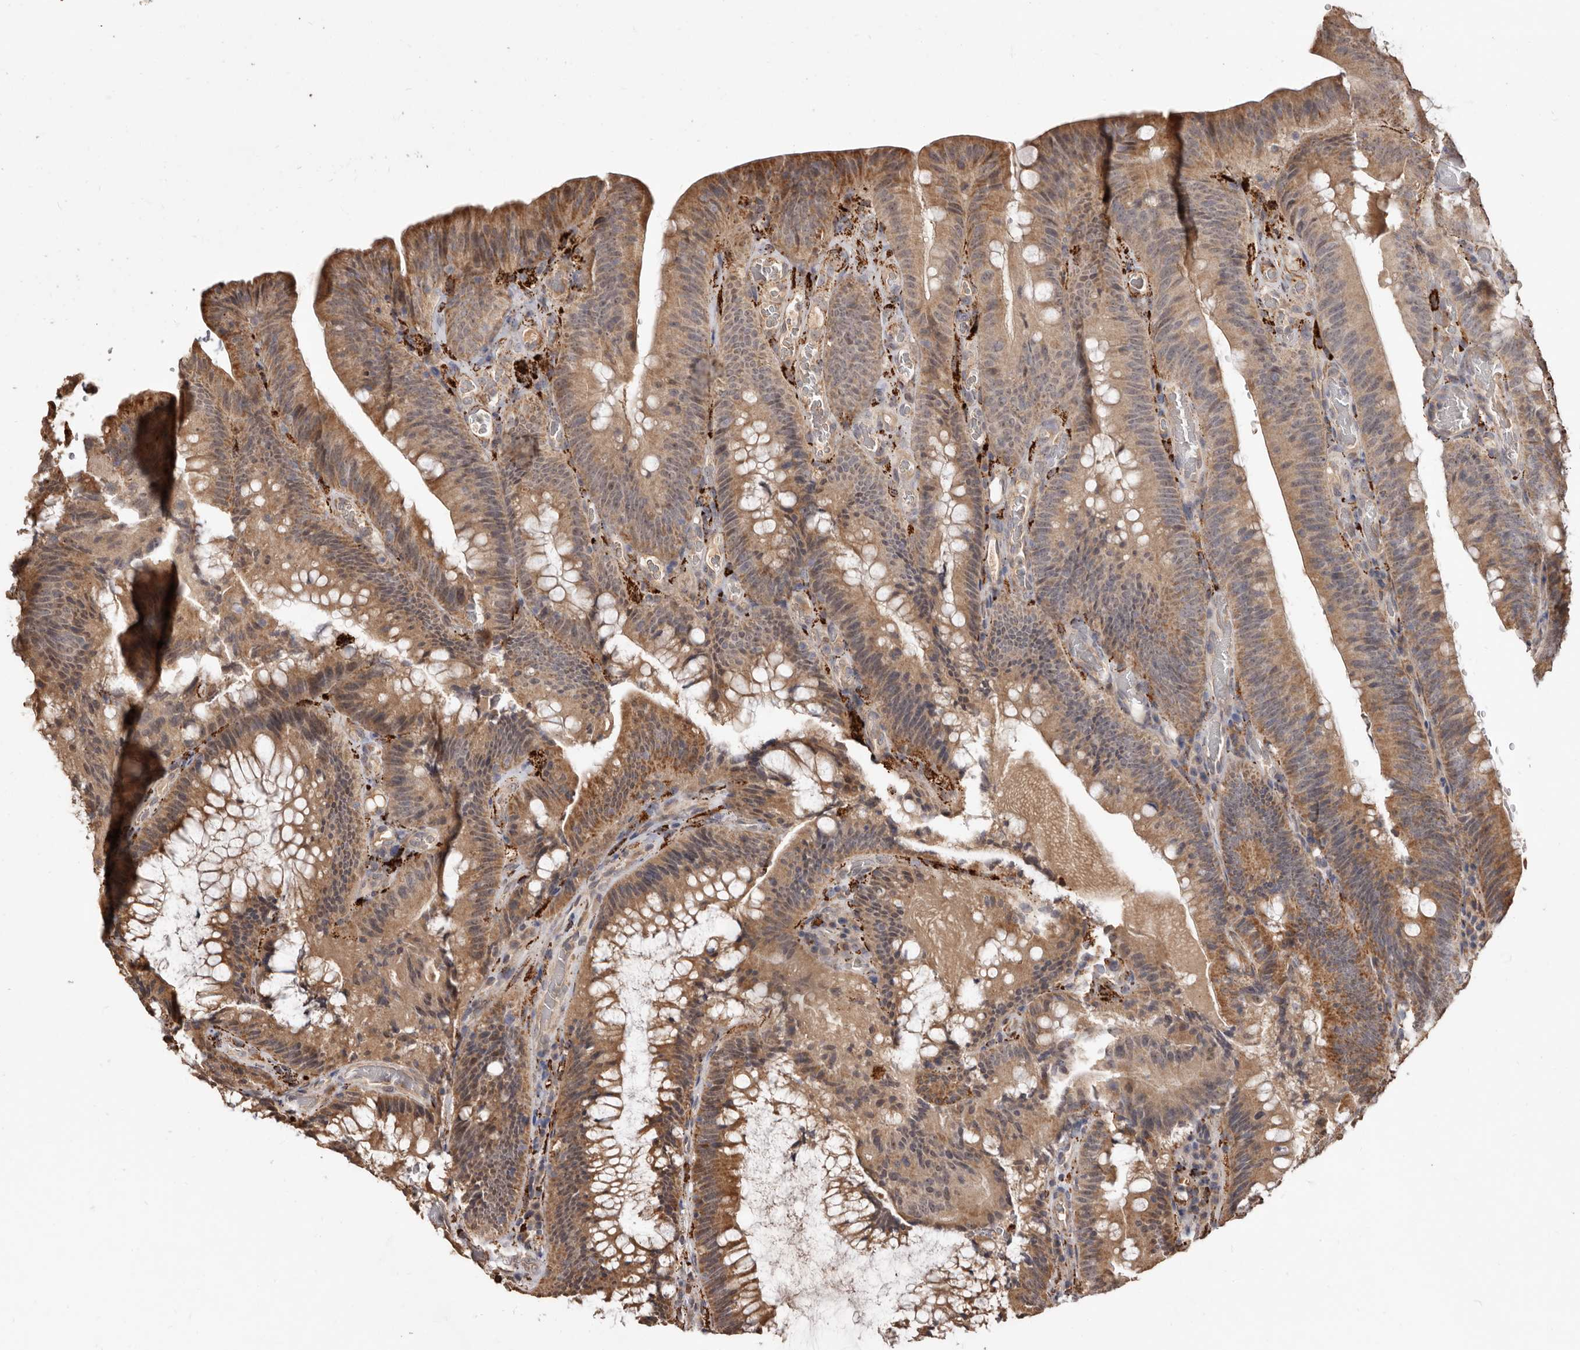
{"staining": {"intensity": "moderate", "quantity": ">75%", "location": "cytoplasmic/membranous"}, "tissue": "colorectal cancer", "cell_type": "Tumor cells", "image_type": "cancer", "snomed": [{"axis": "morphology", "description": "Normal tissue, NOS"}, {"axis": "topography", "description": "Colon"}], "caption": "This is a photomicrograph of IHC staining of colorectal cancer, which shows moderate staining in the cytoplasmic/membranous of tumor cells.", "gene": "AKAP7", "patient": {"sex": "female", "age": 82}}